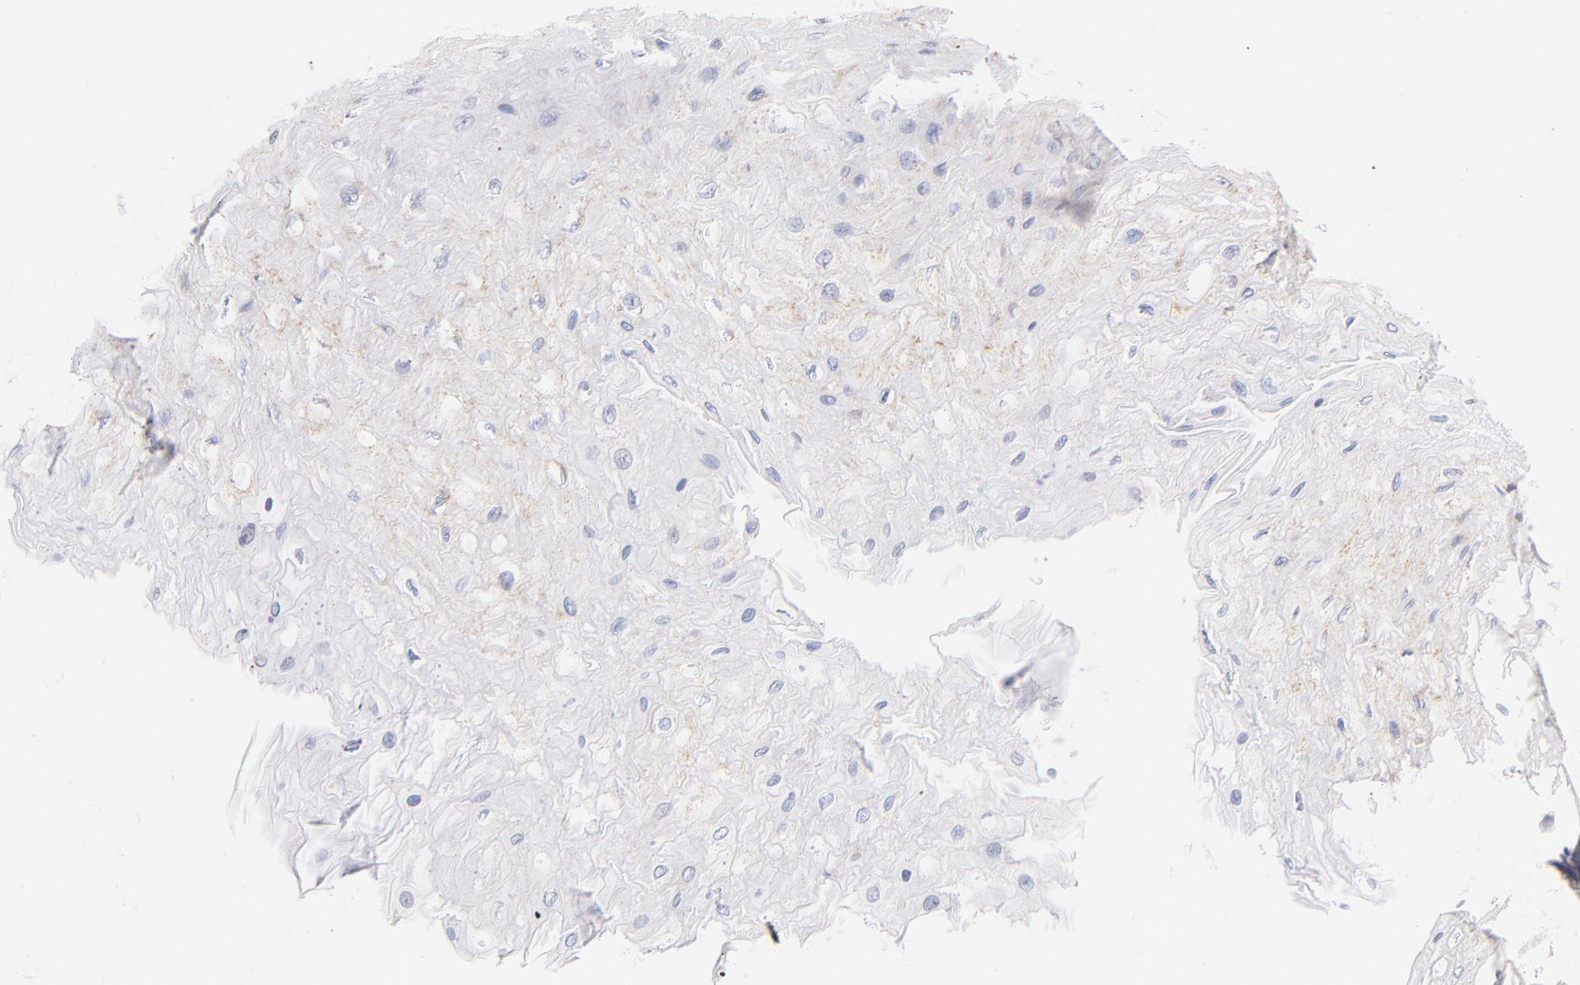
{"staining": {"intensity": "moderate", "quantity": ">75%", "location": "cytoplasmic/membranous"}, "tissue": "esophagus", "cell_type": "Squamous epithelial cells", "image_type": "normal", "snomed": [{"axis": "morphology", "description": "Normal tissue, NOS"}, {"axis": "topography", "description": "Esophagus"}], "caption": "Protein staining of benign esophagus reveals moderate cytoplasmic/membranous staining in approximately >75% of squamous epithelial cells.", "gene": "AIFM1", "patient": {"sex": "female", "age": 72}}